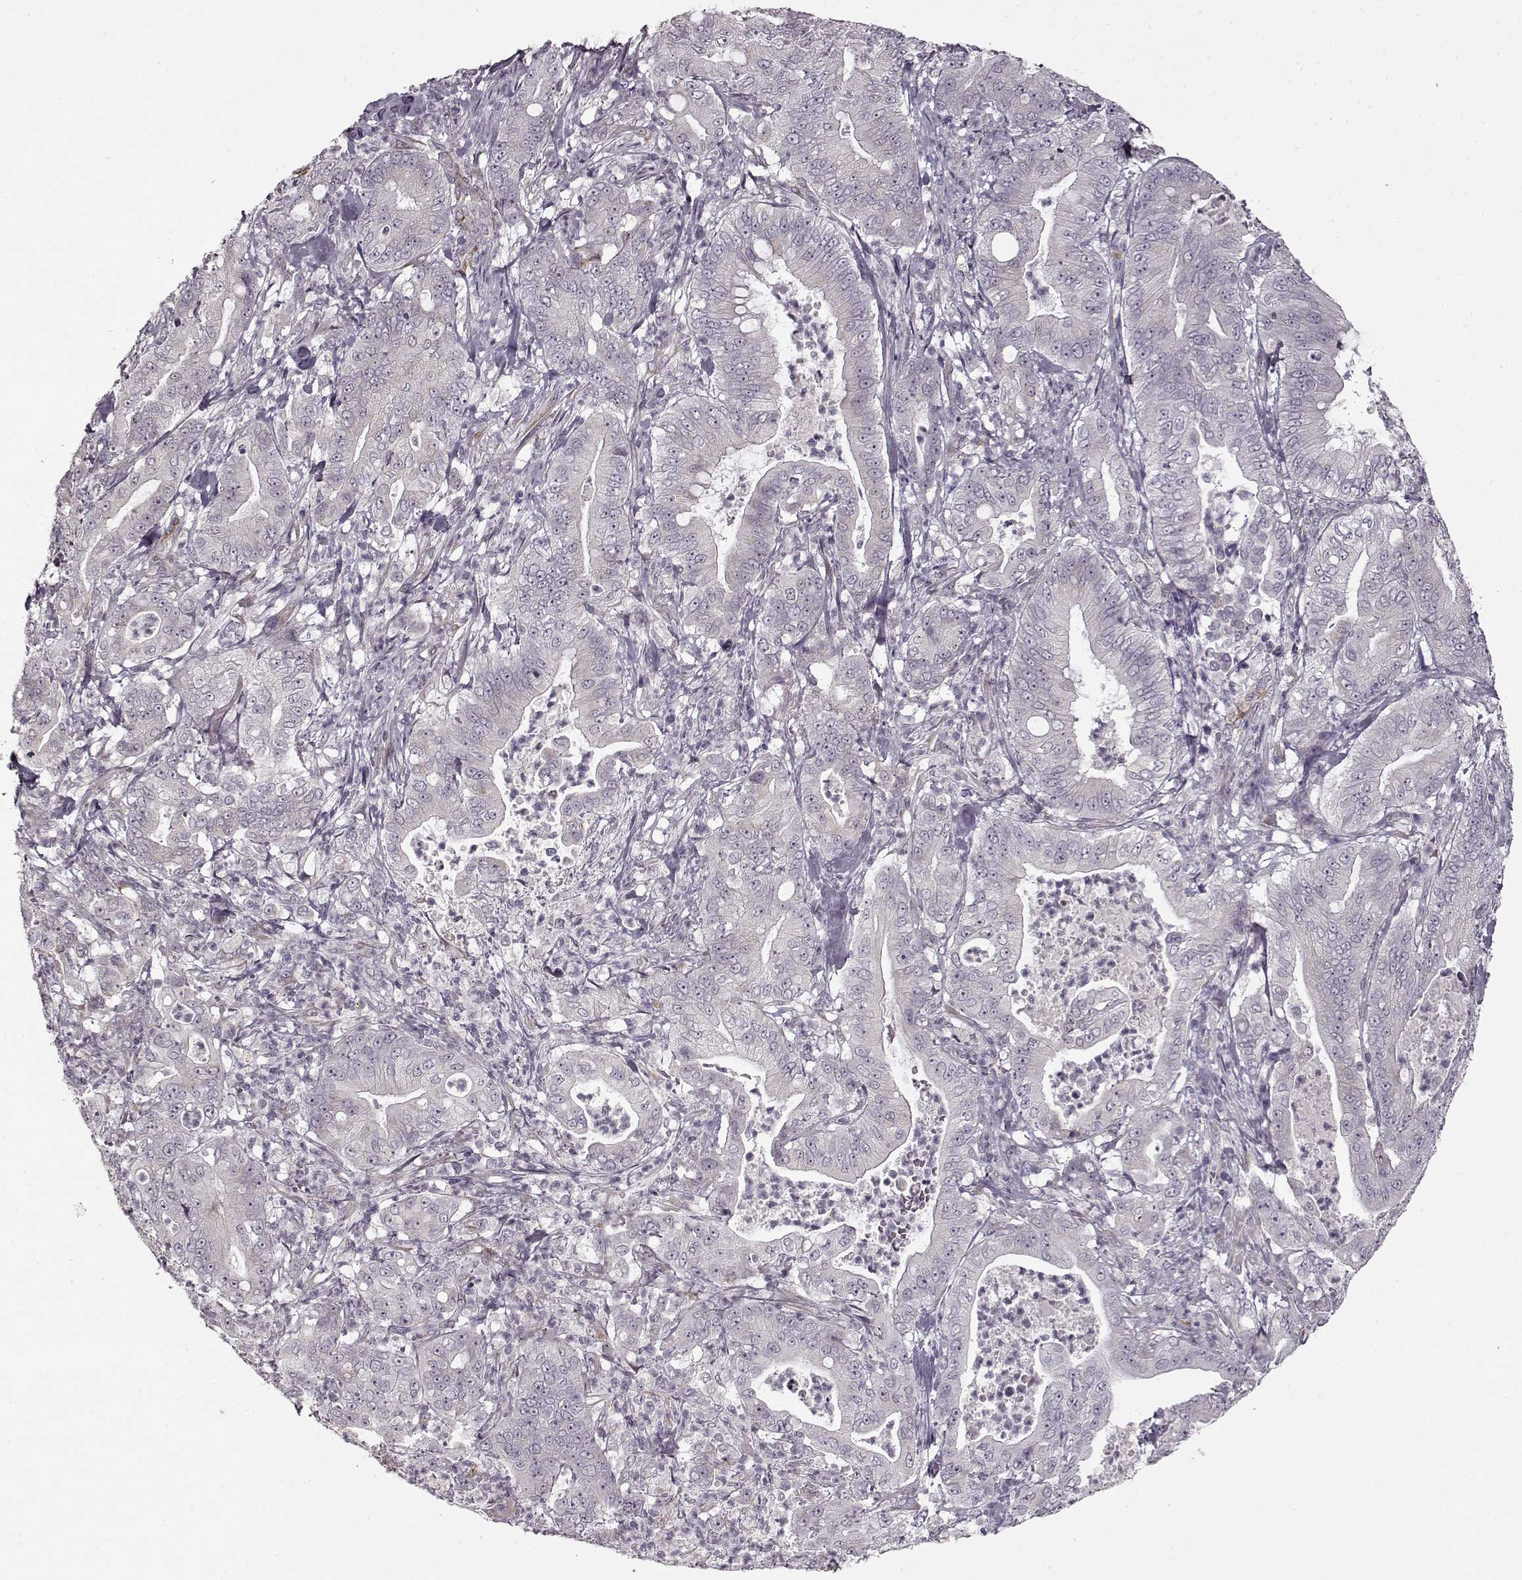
{"staining": {"intensity": "negative", "quantity": "none", "location": "none"}, "tissue": "pancreatic cancer", "cell_type": "Tumor cells", "image_type": "cancer", "snomed": [{"axis": "morphology", "description": "Adenocarcinoma, NOS"}, {"axis": "topography", "description": "Pancreas"}], "caption": "Tumor cells show no significant positivity in pancreatic cancer (adenocarcinoma). (Stains: DAB immunohistochemistry (IHC) with hematoxylin counter stain, Microscopy: brightfield microscopy at high magnification).", "gene": "LAMB2", "patient": {"sex": "male", "age": 71}}